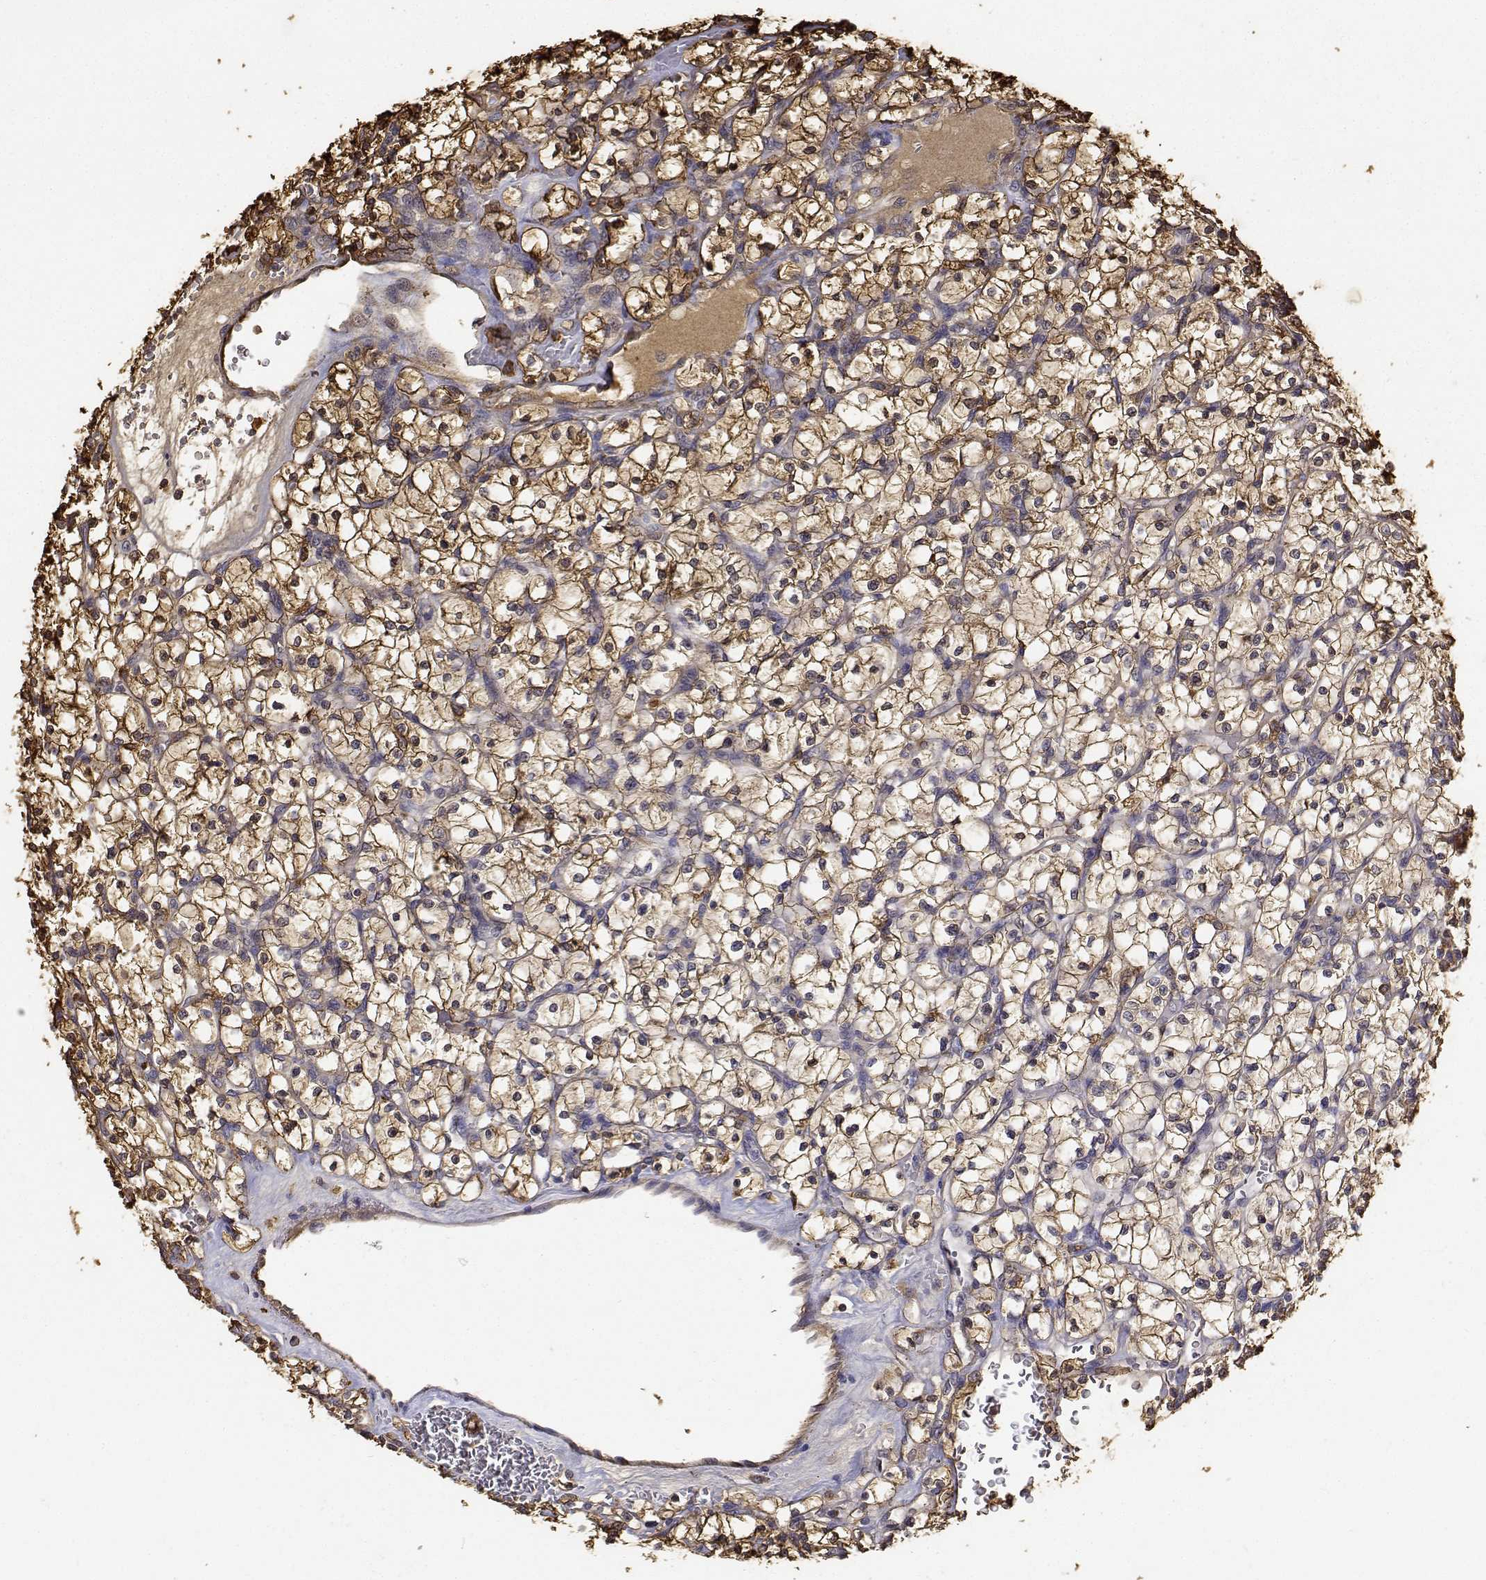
{"staining": {"intensity": "strong", "quantity": ">75%", "location": "cytoplasmic/membranous,nuclear"}, "tissue": "renal cancer", "cell_type": "Tumor cells", "image_type": "cancer", "snomed": [{"axis": "morphology", "description": "Adenocarcinoma, NOS"}, {"axis": "topography", "description": "Kidney"}], "caption": "IHC of human adenocarcinoma (renal) demonstrates high levels of strong cytoplasmic/membranous and nuclear expression in approximately >75% of tumor cells.", "gene": "PCID2", "patient": {"sex": "female", "age": 64}}